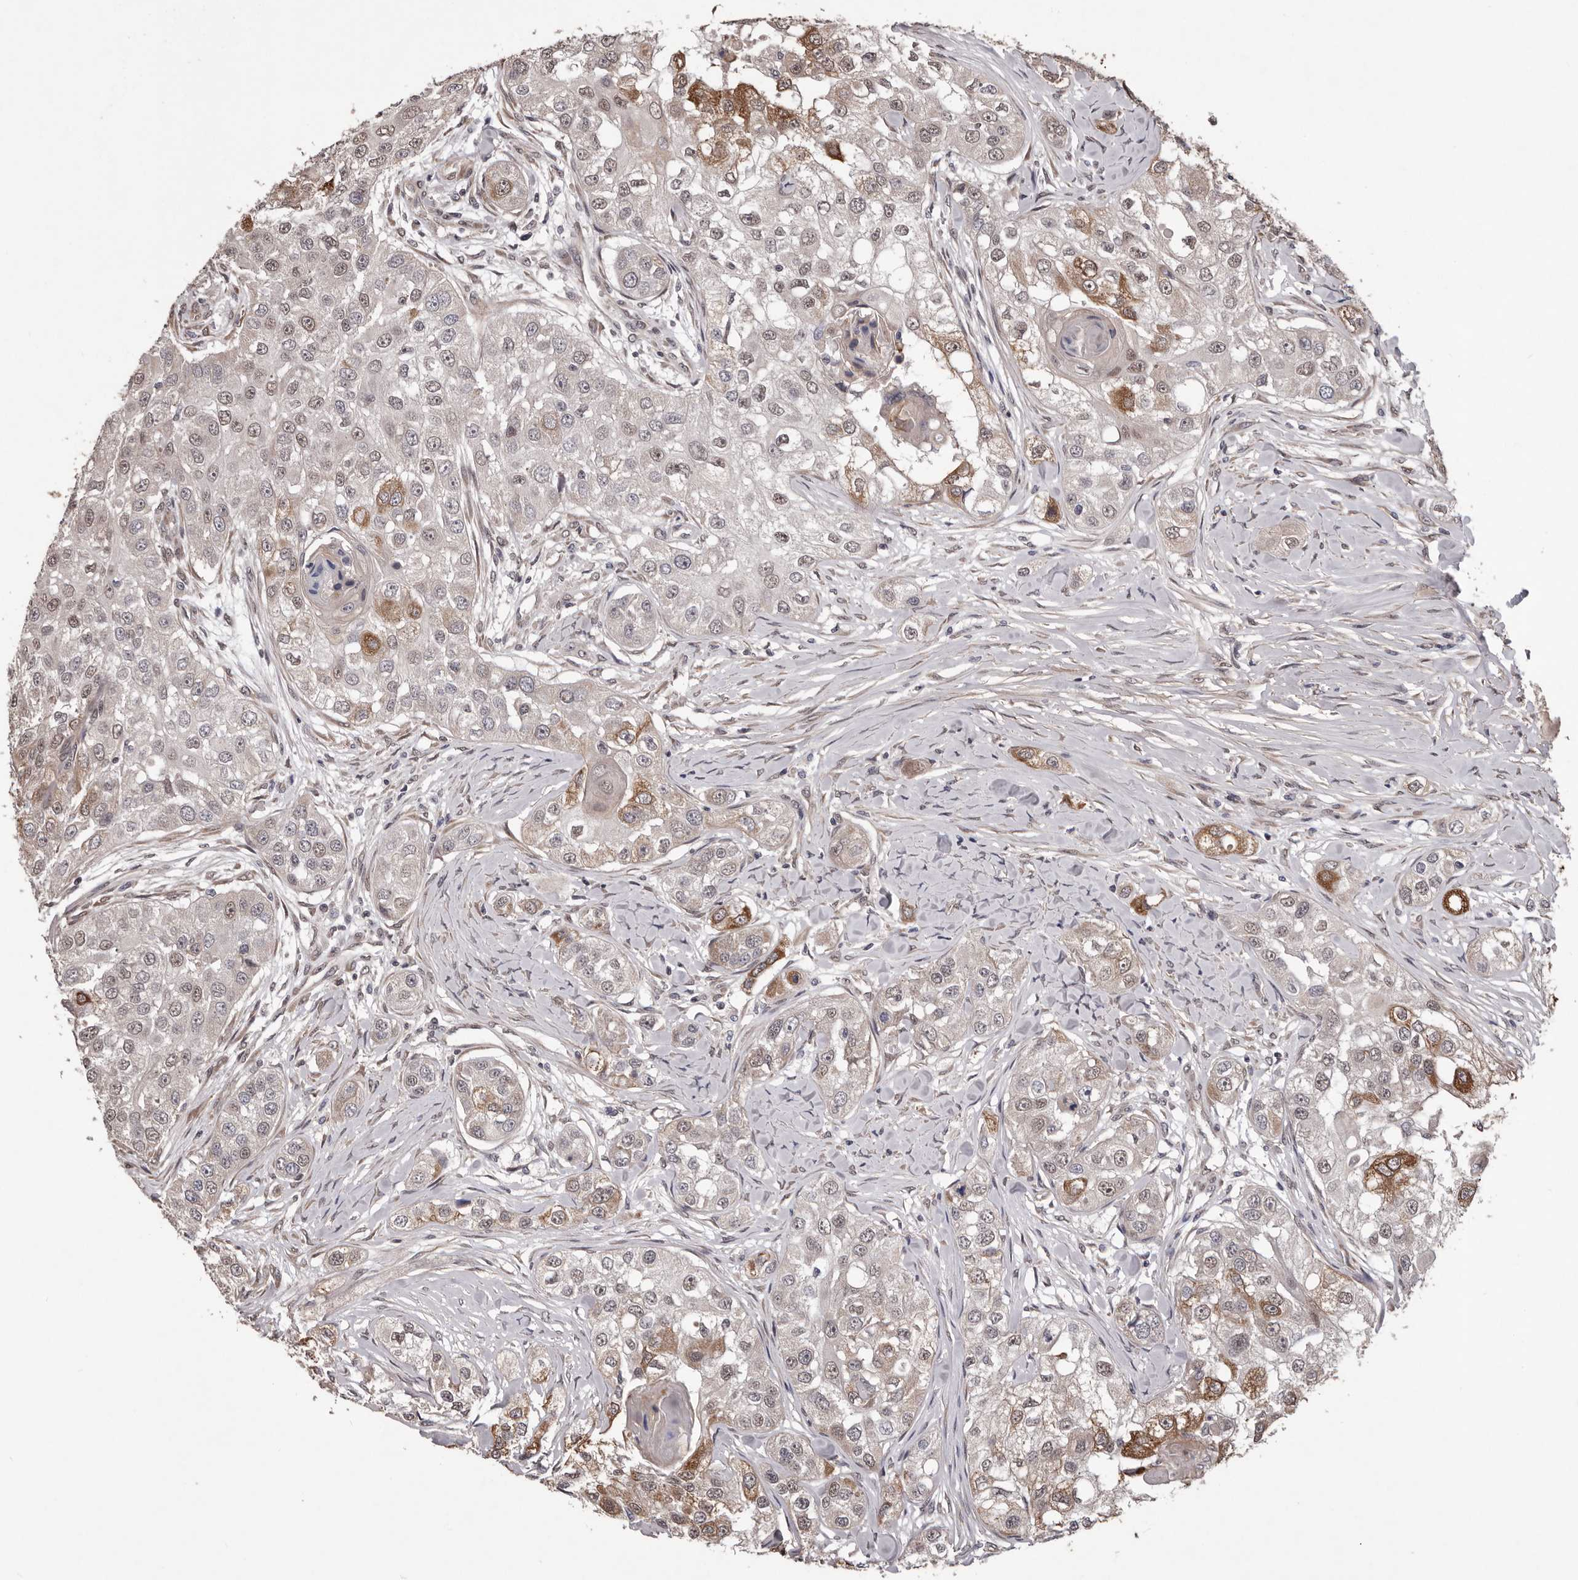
{"staining": {"intensity": "moderate", "quantity": "<25%", "location": "cytoplasmic/membranous"}, "tissue": "head and neck cancer", "cell_type": "Tumor cells", "image_type": "cancer", "snomed": [{"axis": "morphology", "description": "Normal tissue, NOS"}, {"axis": "morphology", "description": "Squamous cell carcinoma, NOS"}, {"axis": "topography", "description": "Skeletal muscle"}, {"axis": "topography", "description": "Head-Neck"}], "caption": "This histopathology image exhibits immunohistochemistry staining of human head and neck cancer, with low moderate cytoplasmic/membranous staining in approximately <25% of tumor cells.", "gene": "CELF3", "patient": {"sex": "male", "age": 51}}